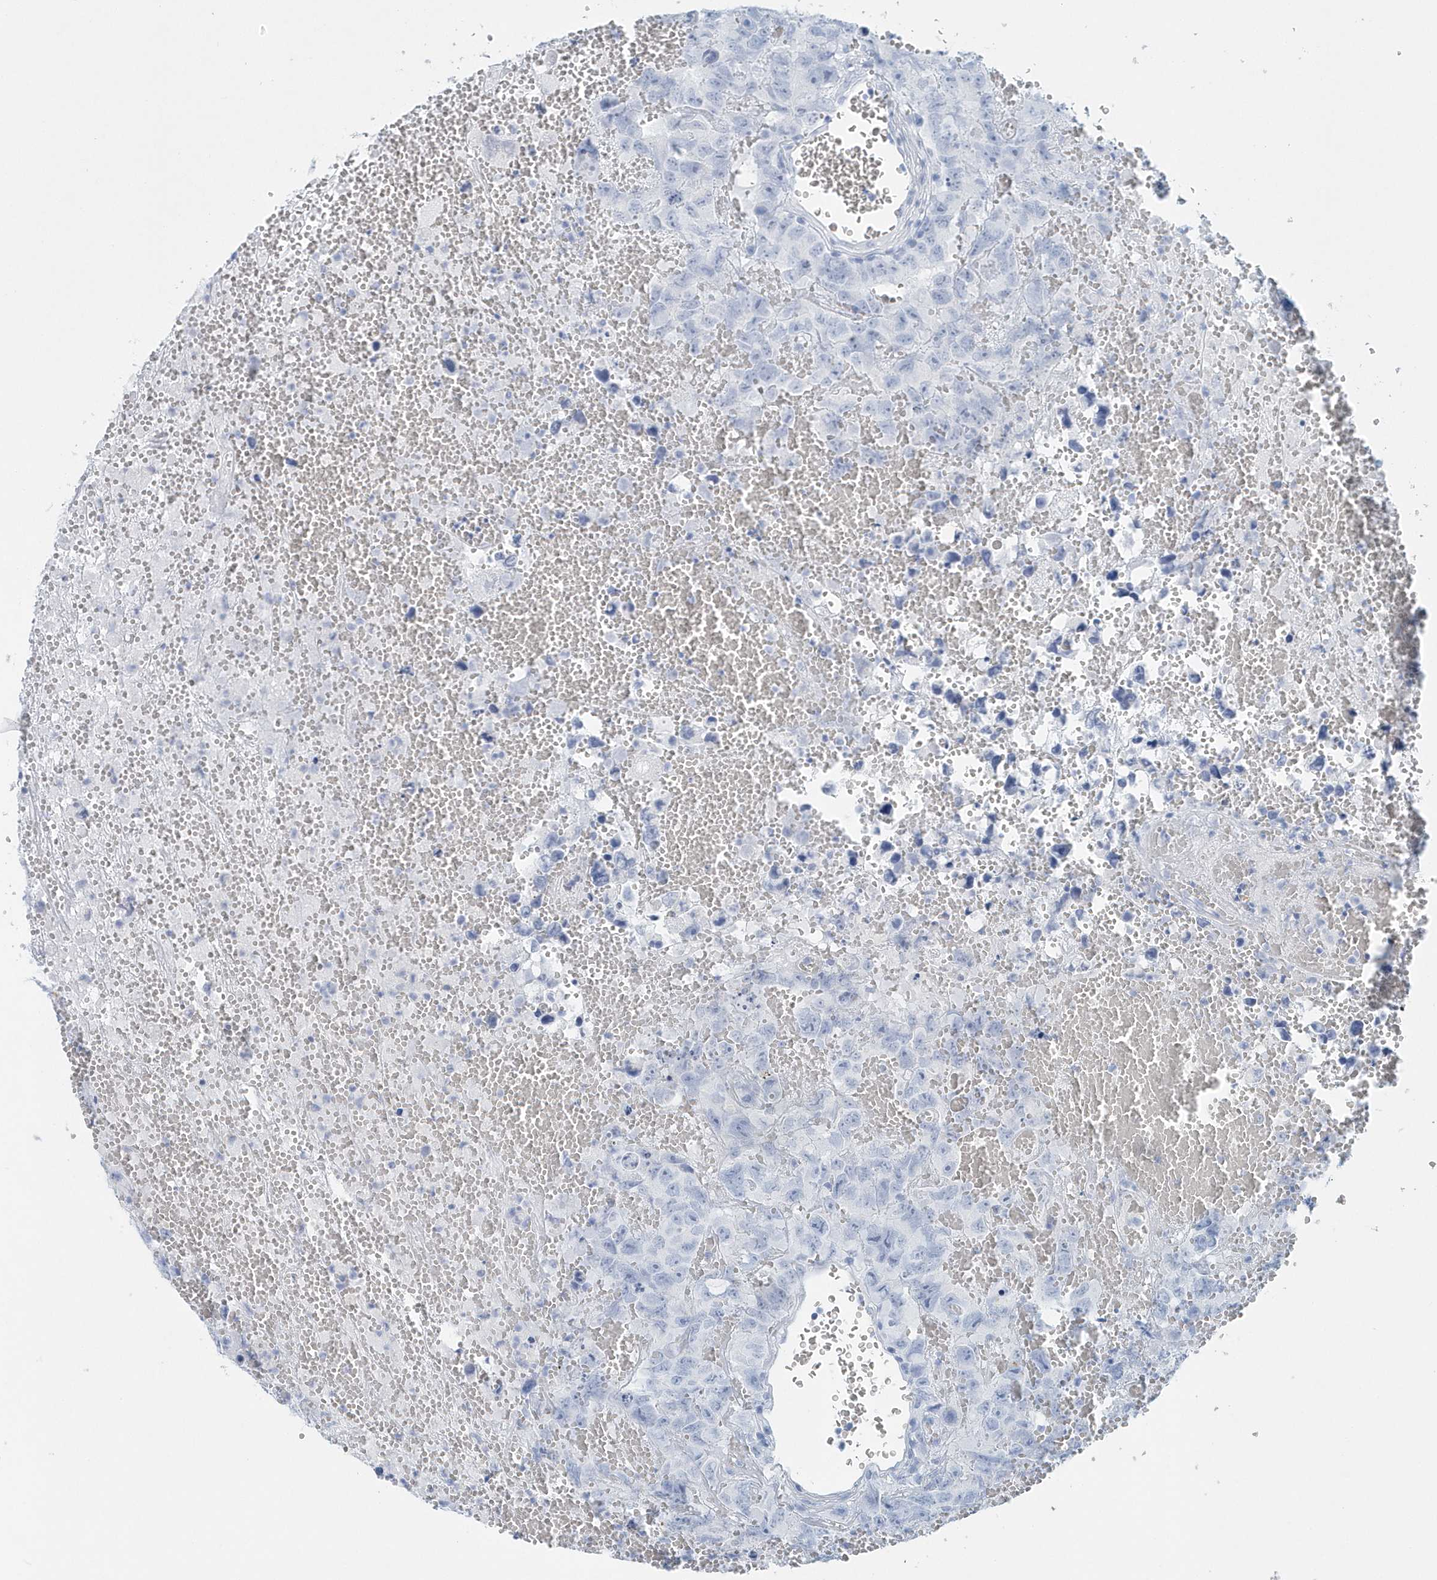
{"staining": {"intensity": "negative", "quantity": "none", "location": "none"}, "tissue": "testis cancer", "cell_type": "Tumor cells", "image_type": "cancer", "snomed": [{"axis": "morphology", "description": "Carcinoma, Embryonal, NOS"}, {"axis": "topography", "description": "Testis"}], "caption": "High power microscopy histopathology image of an immunohistochemistry histopathology image of testis embryonal carcinoma, revealing no significant expression in tumor cells.", "gene": "PTPRO", "patient": {"sex": "male", "age": 45}}